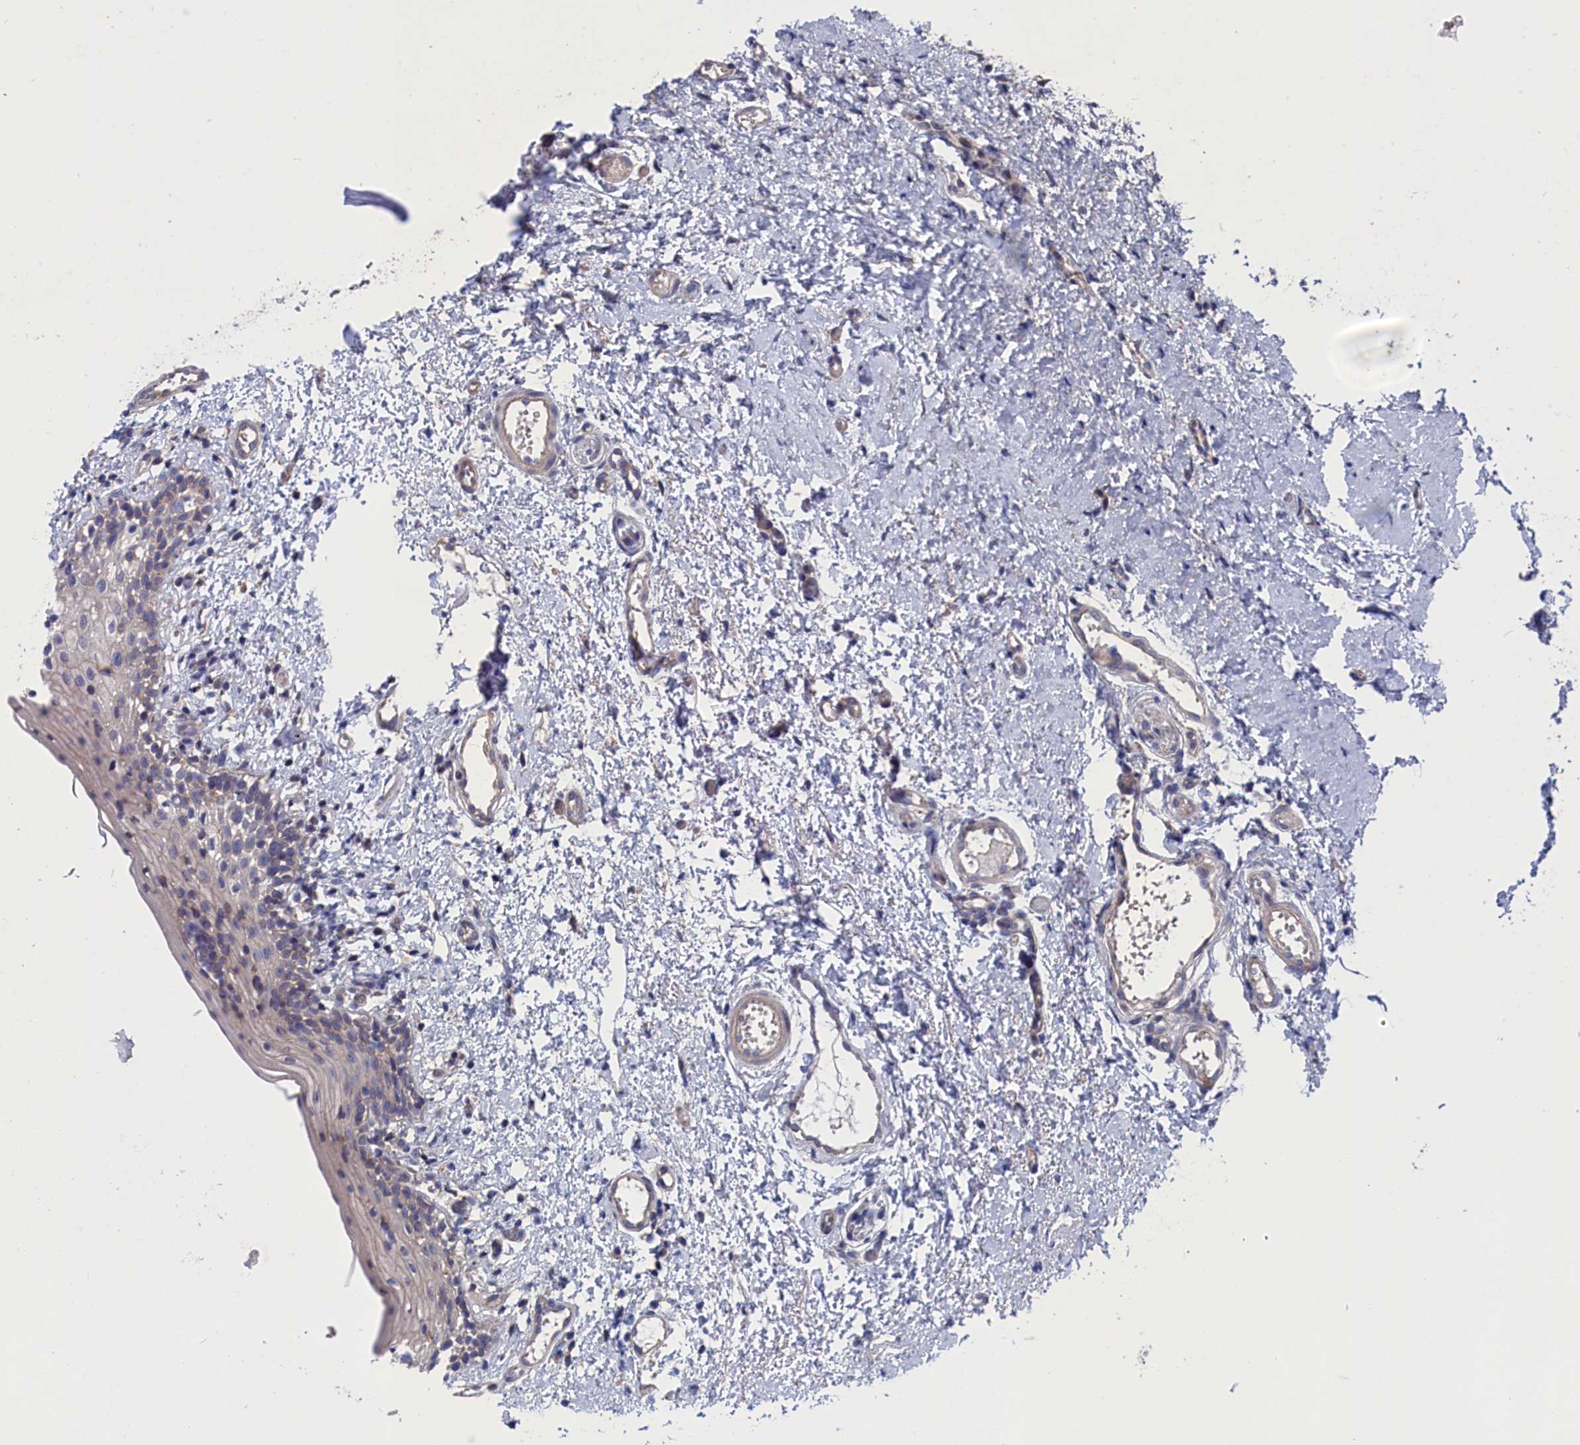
{"staining": {"intensity": "weak", "quantity": "<25%", "location": "cytoplasmic/membranous"}, "tissue": "oral mucosa", "cell_type": "Squamous epithelial cells", "image_type": "normal", "snomed": [{"axis": "morphology", "description": "Normal tissue, NOS"}, {"axis": "topography", "description": "Oral tissue"}], "caption": "Immunohistochemistry (IHC) of unremarkable human oral mucosa reveals no expression in squamous epithelial cells. The staining is performed using DAB brown chromogen with nuclei counter-stained in using hematoxylin.", "gene": "SPATA13", "patient": {"sex": "female", "age": 13}}